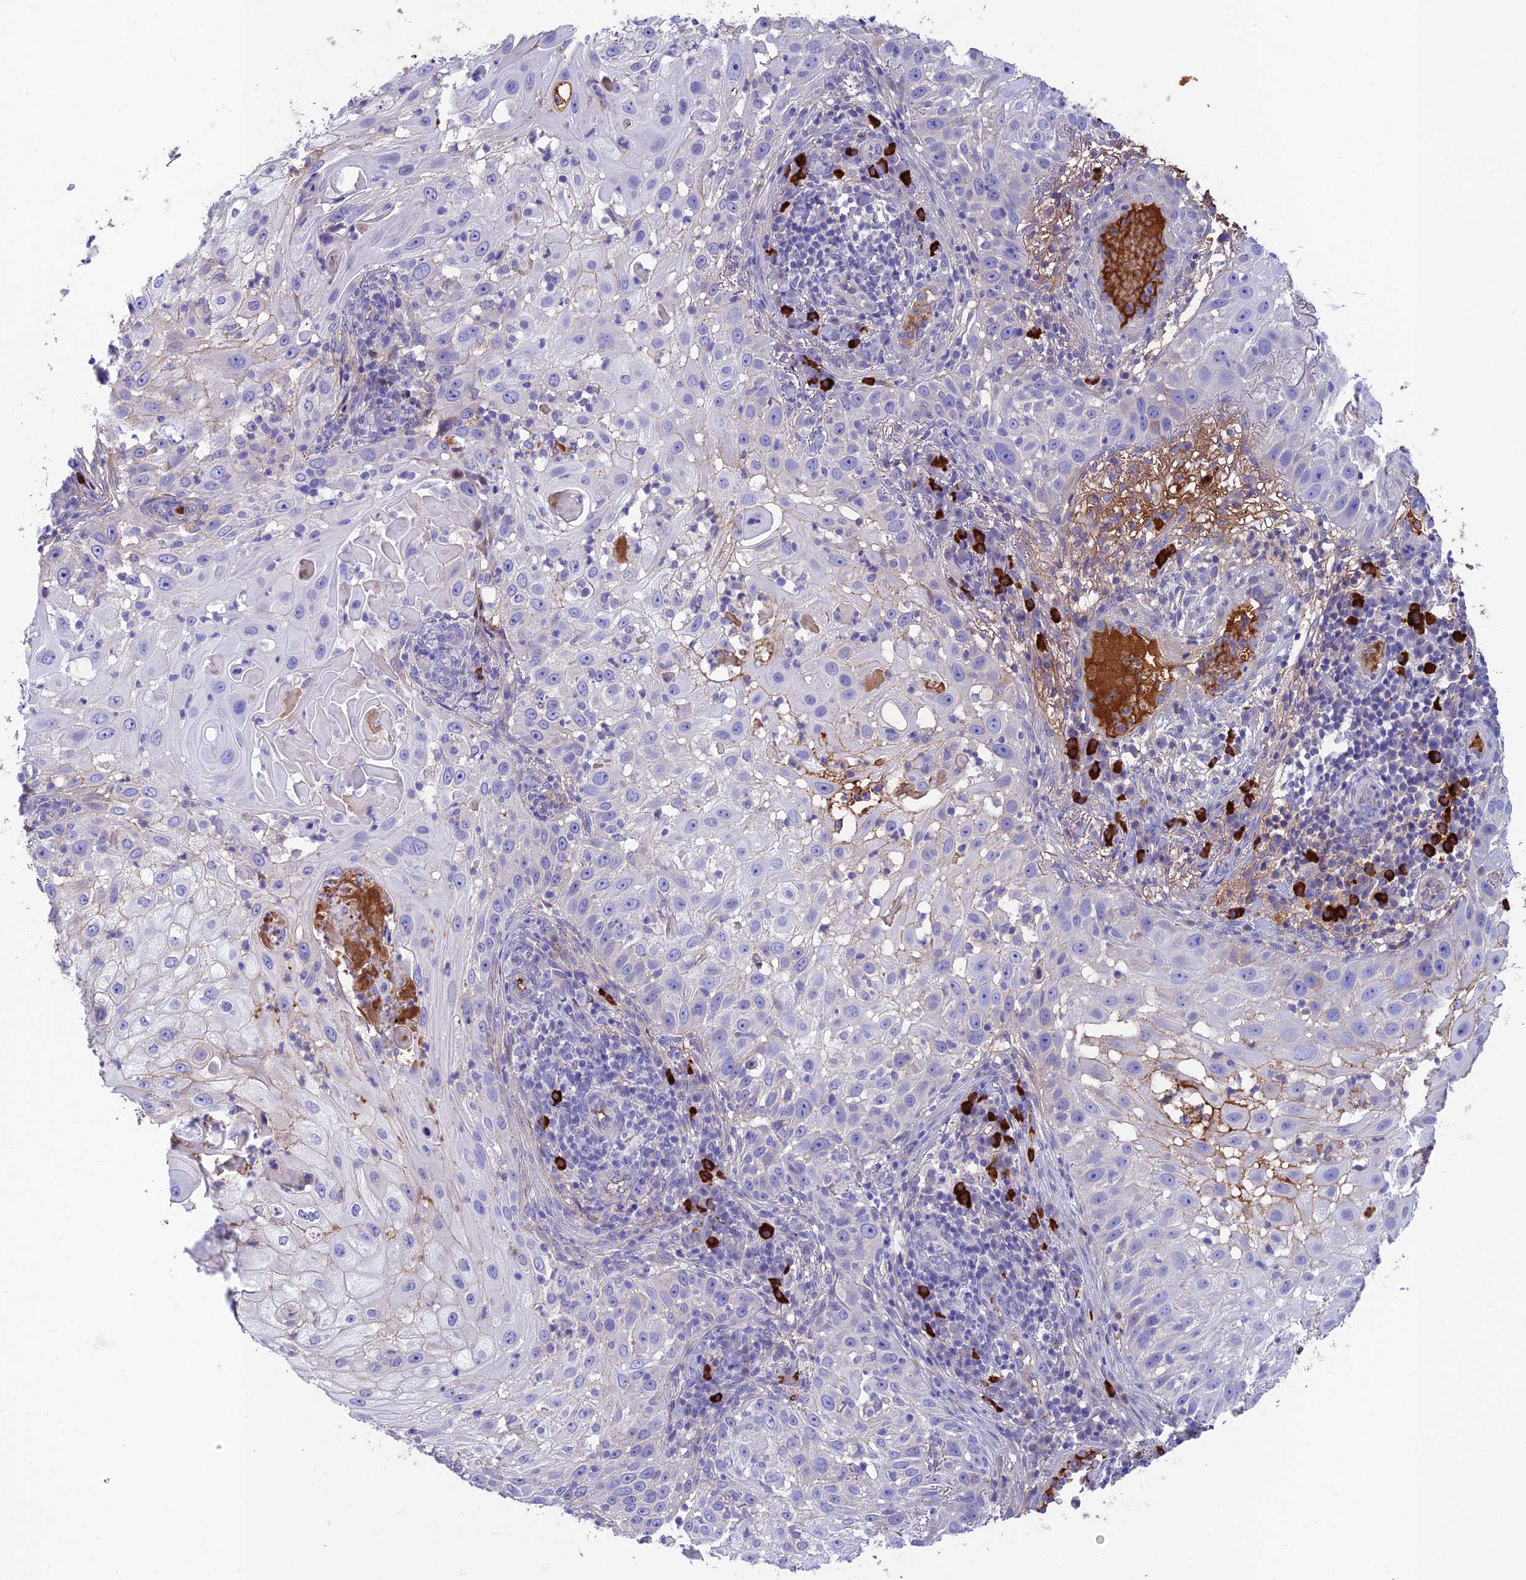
{"staining": {"intensity": "negative", "quantity": "none", "location": "none"}, "tissue": "skin cancer", "cell_type": "Tumor cells", "image_type": "cancer", "snomed": [{"axis": "morphology", "description": "Squamous cell carcinoma, NOS"}, {"axis": "topography", "description": "Skin"}], "caption": "Immunohistochemistry (IHC) of squamous cell carcinoma (skin) demonstrates no expression in tumor cells. Brightfield microscopy of immunohistochemistry stained with DAB (3,3'-diaminobenzidine) (brown) and hematoxylin (blue), captured at high magnification.", "gene": "SNAP91", "patient": {"sex": "female", "age": 44}}